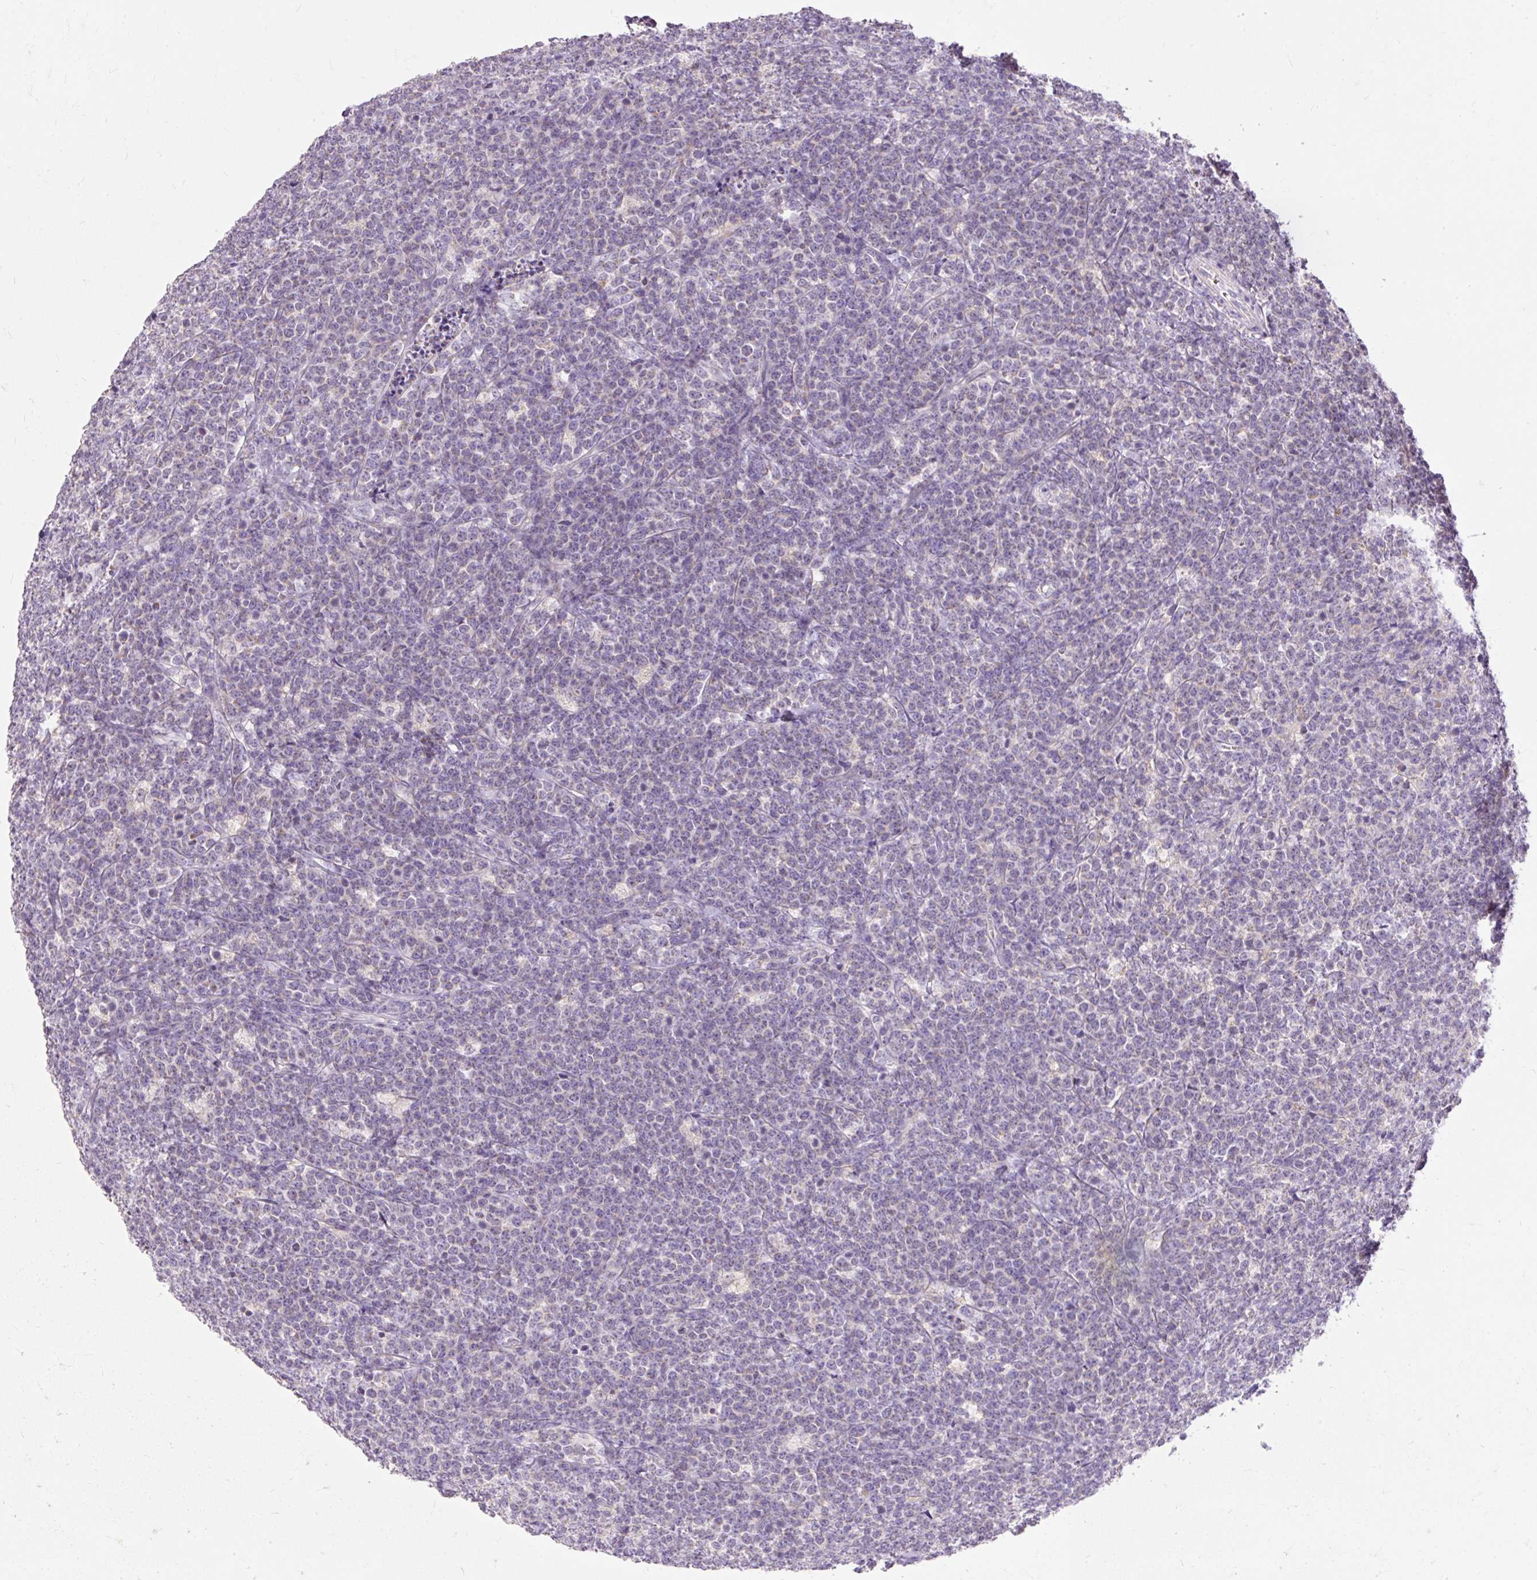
{"staining": {"intensity": "negative", "quantity": "none", "location": "none"}, "tissue": "lymphoma", "cell_type": "Tumor cells", "image_type": "cancer", "snomed": [{"axis": "morphology", "description": "Malignant lymphoma, non-Hodgkin's type, High grade"}, {"axis": "topography", "description": "Small intestine"}, {"axis": "topography", "description": "Colon"}], "caption": "High-grade malignant lymphoma, non-Hodgkin's type stained for a protein using IHC displays no expression tumor cells.", "gene": "PMAIP1", "patient": {"sex": "male", "age": 8}}